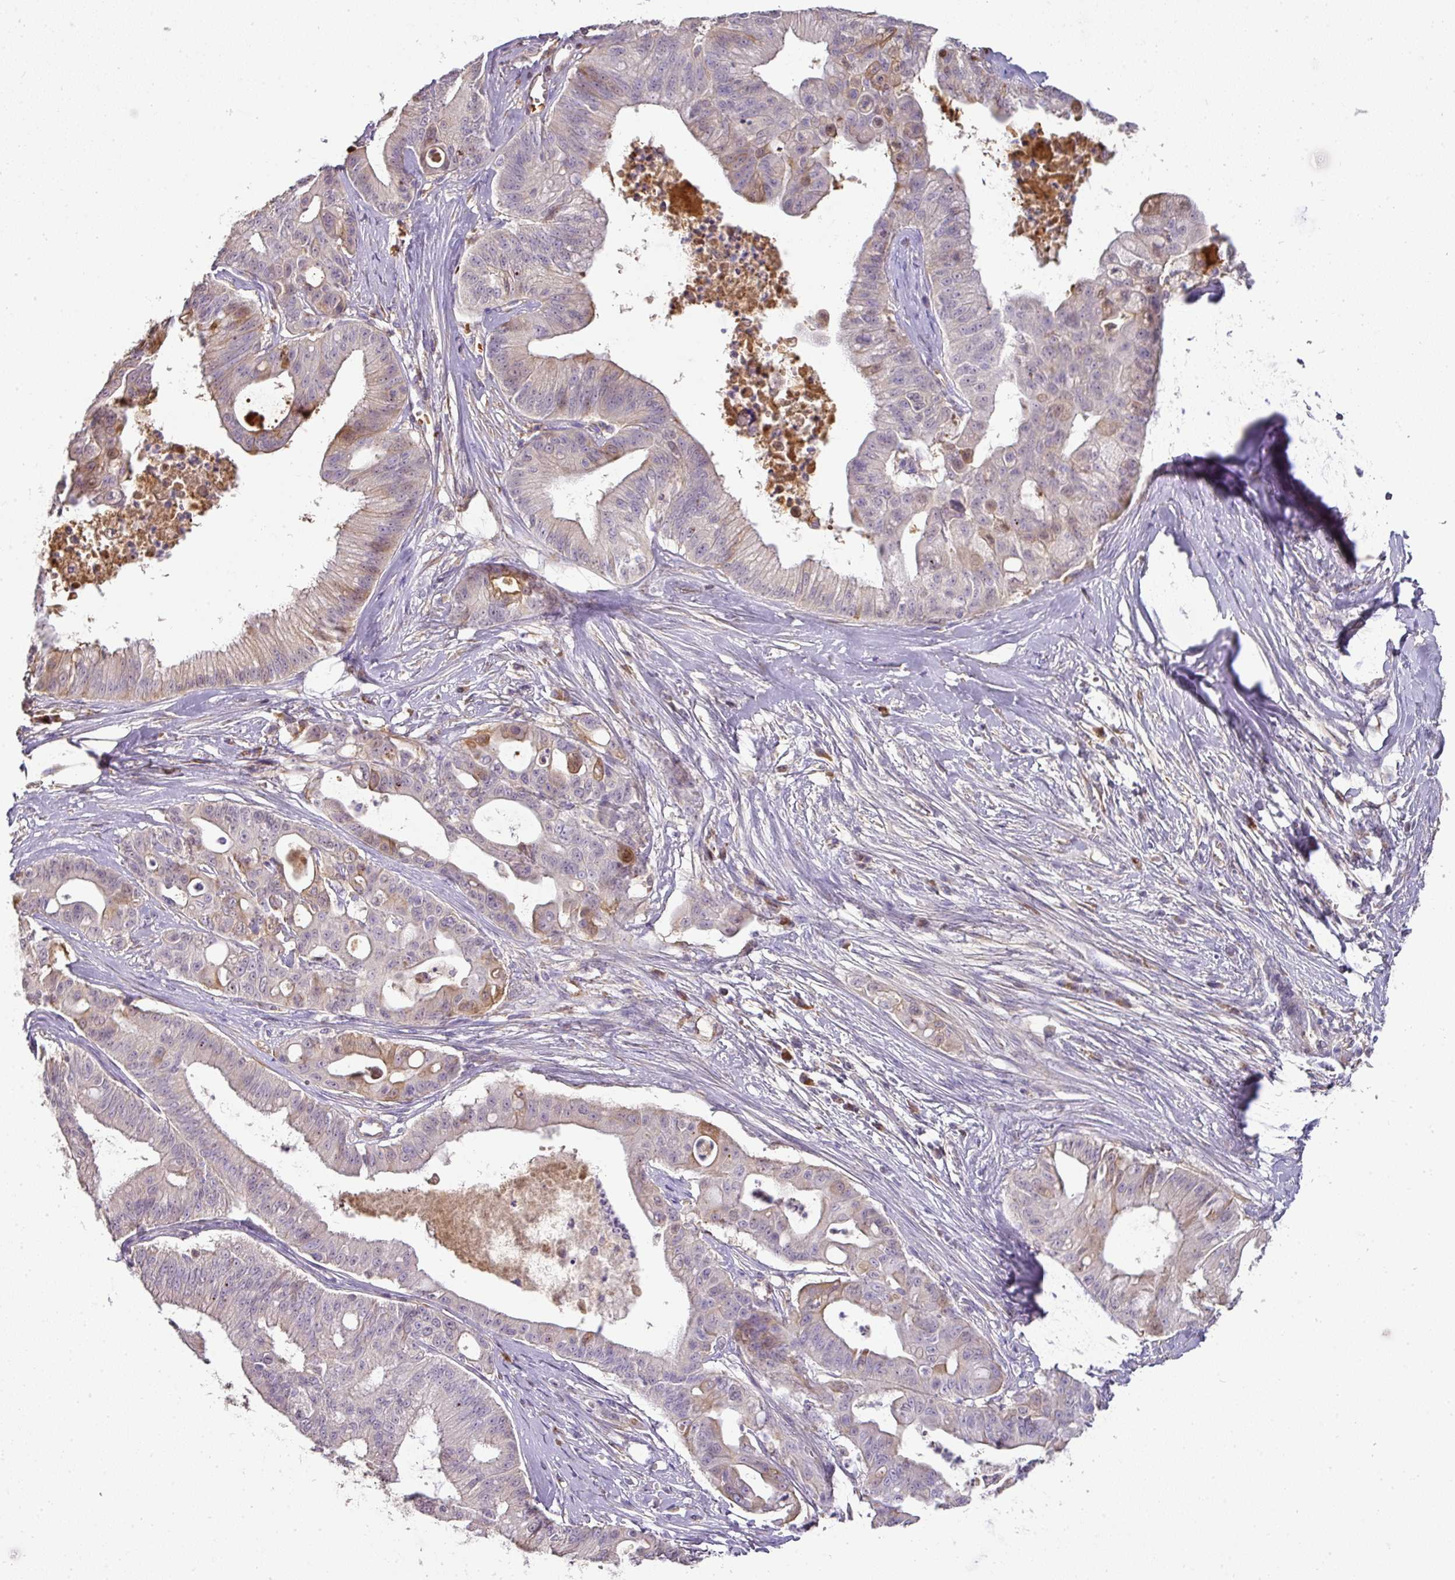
{"staining": {"intensity": "weak", "quantity": "<25%", "location": "cytoplasmic/membranous"}, "tissue": "ovarian cancer", "cell_type": "Tumor cells", "image_type": "cancer", "snomed": [{"axis": "morphology", "description": "Cystadenocarcinoma, mucinous, NOS"}, {"axis": "topography", "description": "Ovary"}], "caption": "Micrograph shows no protein positivity in tumor cells of ovarian cancer (mucinous cystadenocarcinoma) tissue.", "gene": "CCZ1", "patient": {"sex": "female", "age": 70}}